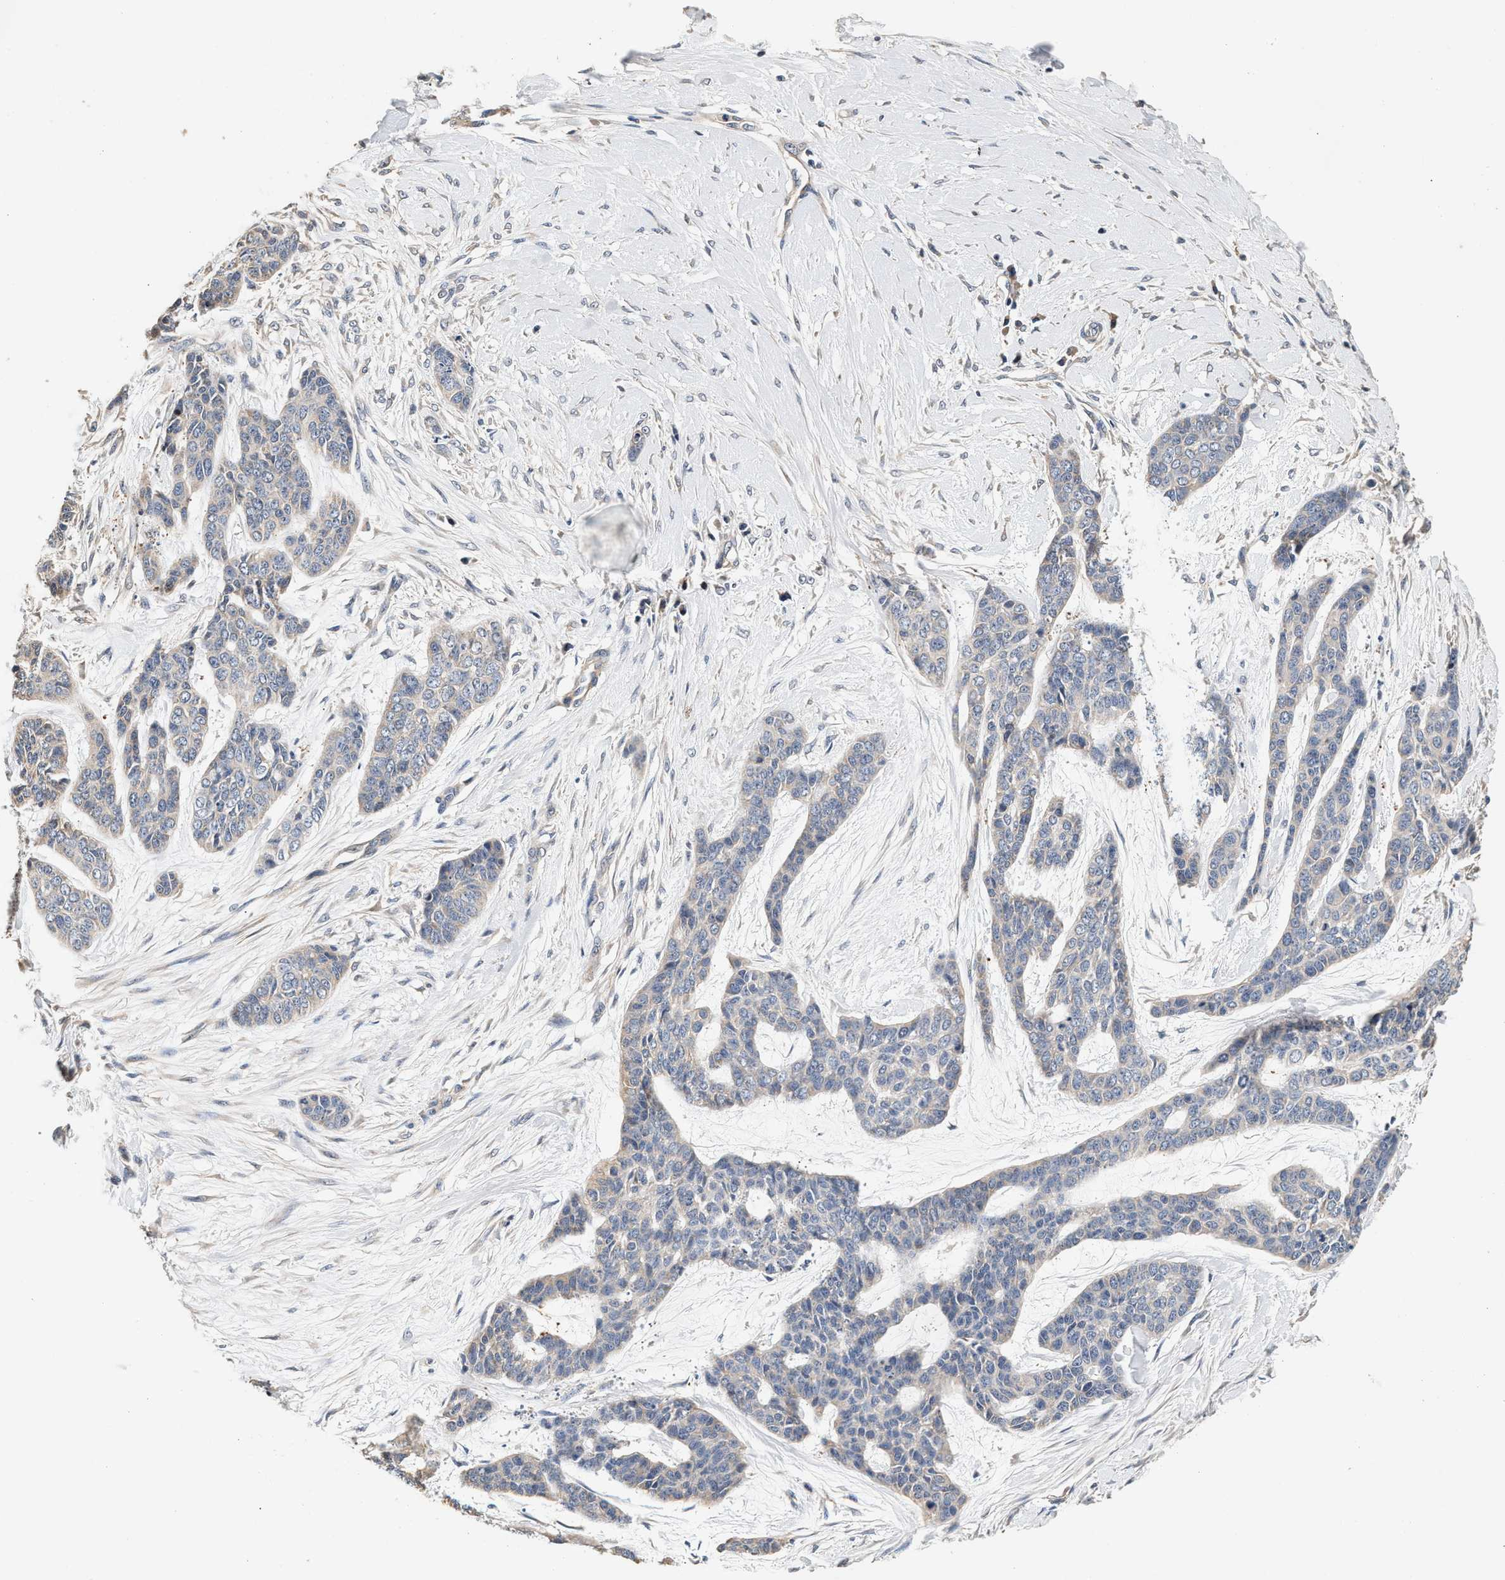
{"staining": {"intensity": "negative", "quantity": "none", "location": "none"}, "tissue": "skin cancer", "cell_type": "Tumor cells", "image_type": "cancer", "snomed": [{"axis": "morphology", "description": "Basal cell carcinoma"}, {"axis": "topography", "description": "Skin"}], "caption": "IHC micrograph of neoplastic tissue: skin basal cell carcinoma stained with DAB displays no significant protein staining in tumor cells.", "gene": "PTGR3", "patient": {"sex": "female", "age": 64}}